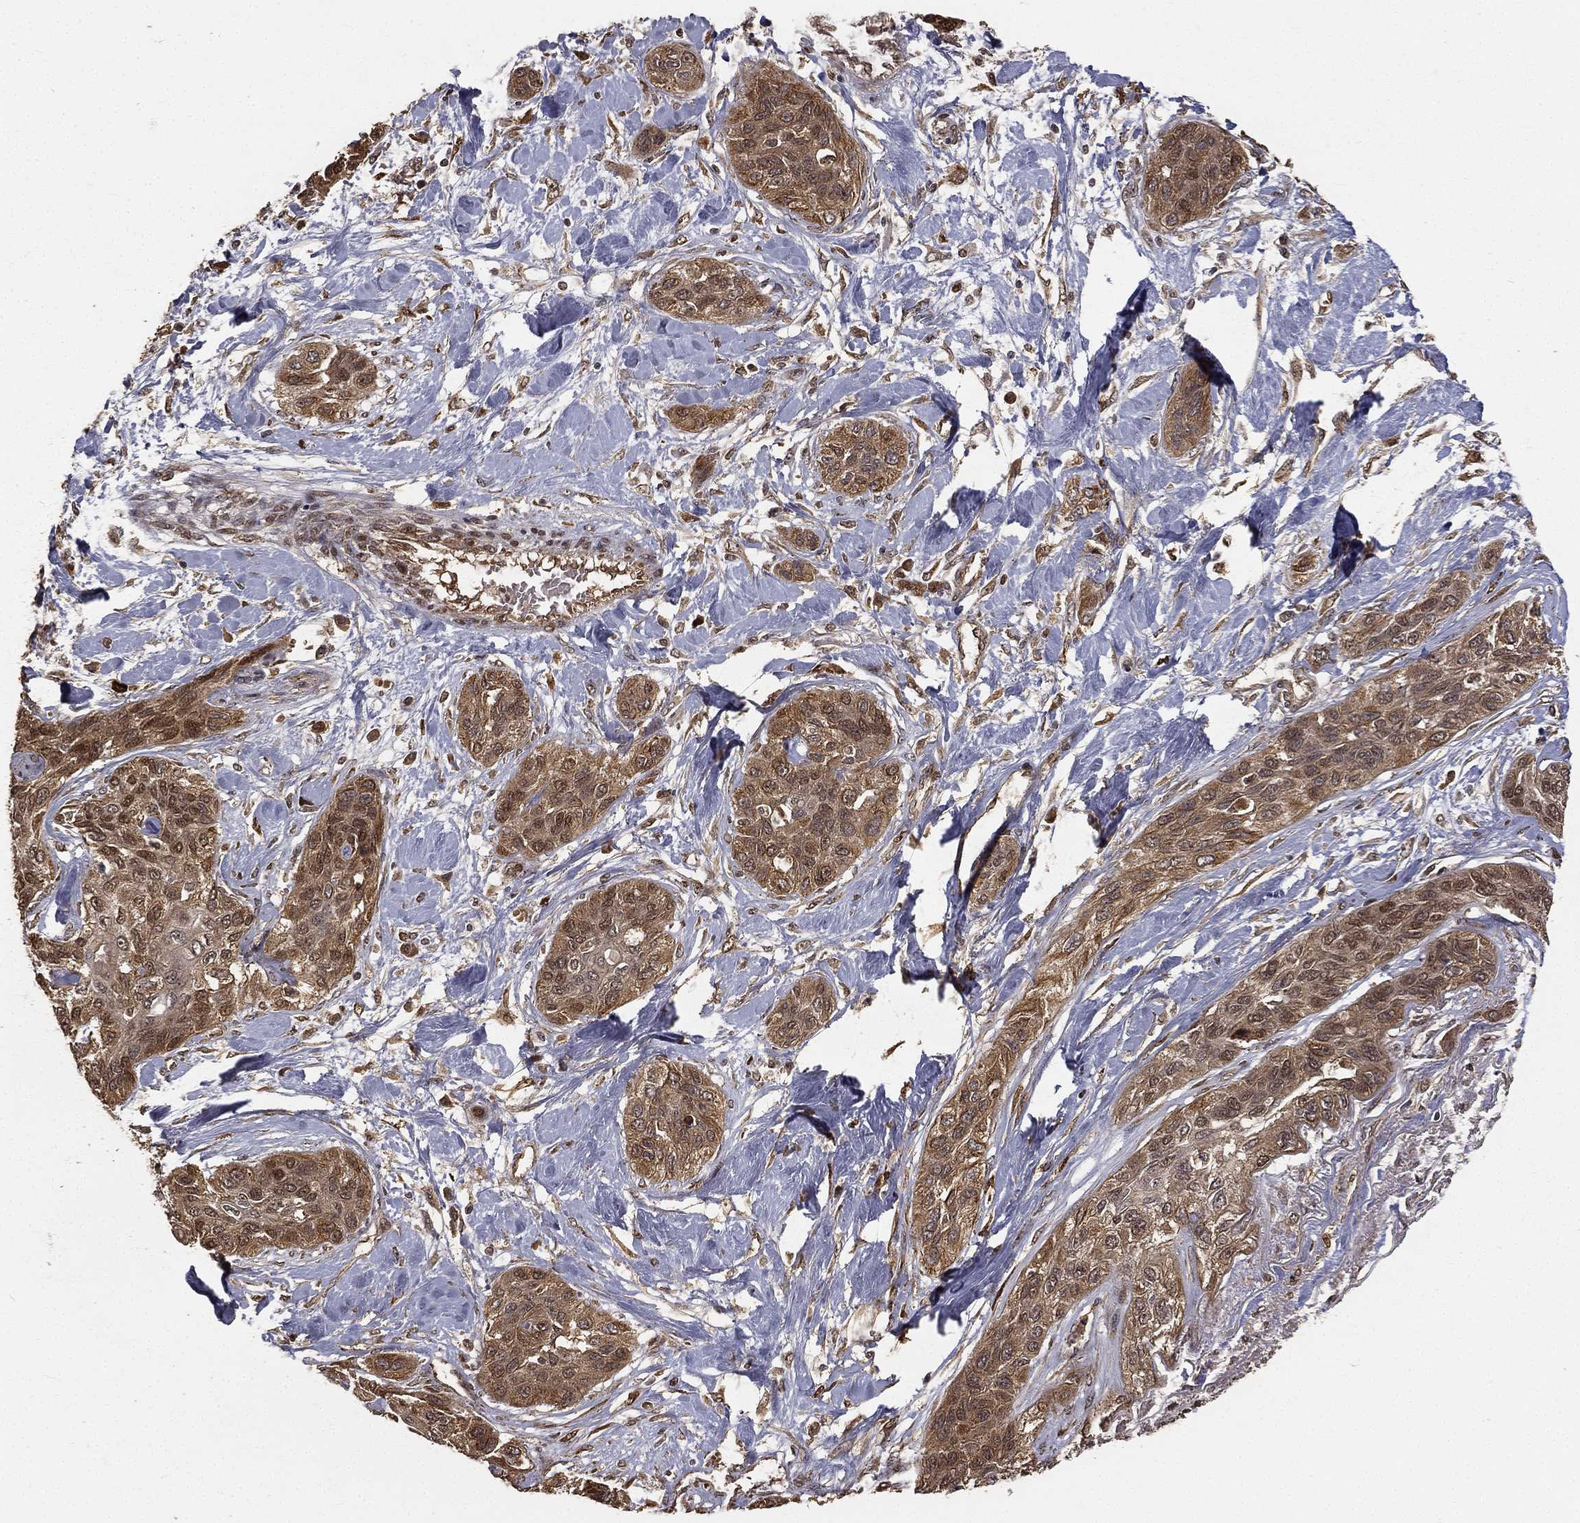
{"staining": {"intensity": "moderate", "quantity": ">75%", "location": "cytoplasmic/membranous"}, "tissue": "lung cancer", "cell_type": "Tumor cells", "image_type": "cancer", "snomed": [{"axis": "morphology", "description": "Squamous cell carcinoma, NOS"}, {"axis": "topography", "description": "Lung"}], "caption": "The image demonstrates staining of lung squamous cell carcinoma, revealing moderate cytoplasmic/membranous protein staining (brown color) within tumor cells. The staining was performed using DAB (3,3'-diaminobenzidine) to visualize the protein expression in brown, while the nuclei were stained in blue with hematoxylin (Magnification: 20x).", "gene": "MAPK1", "patient": {"sex": "female", "age": 70}}